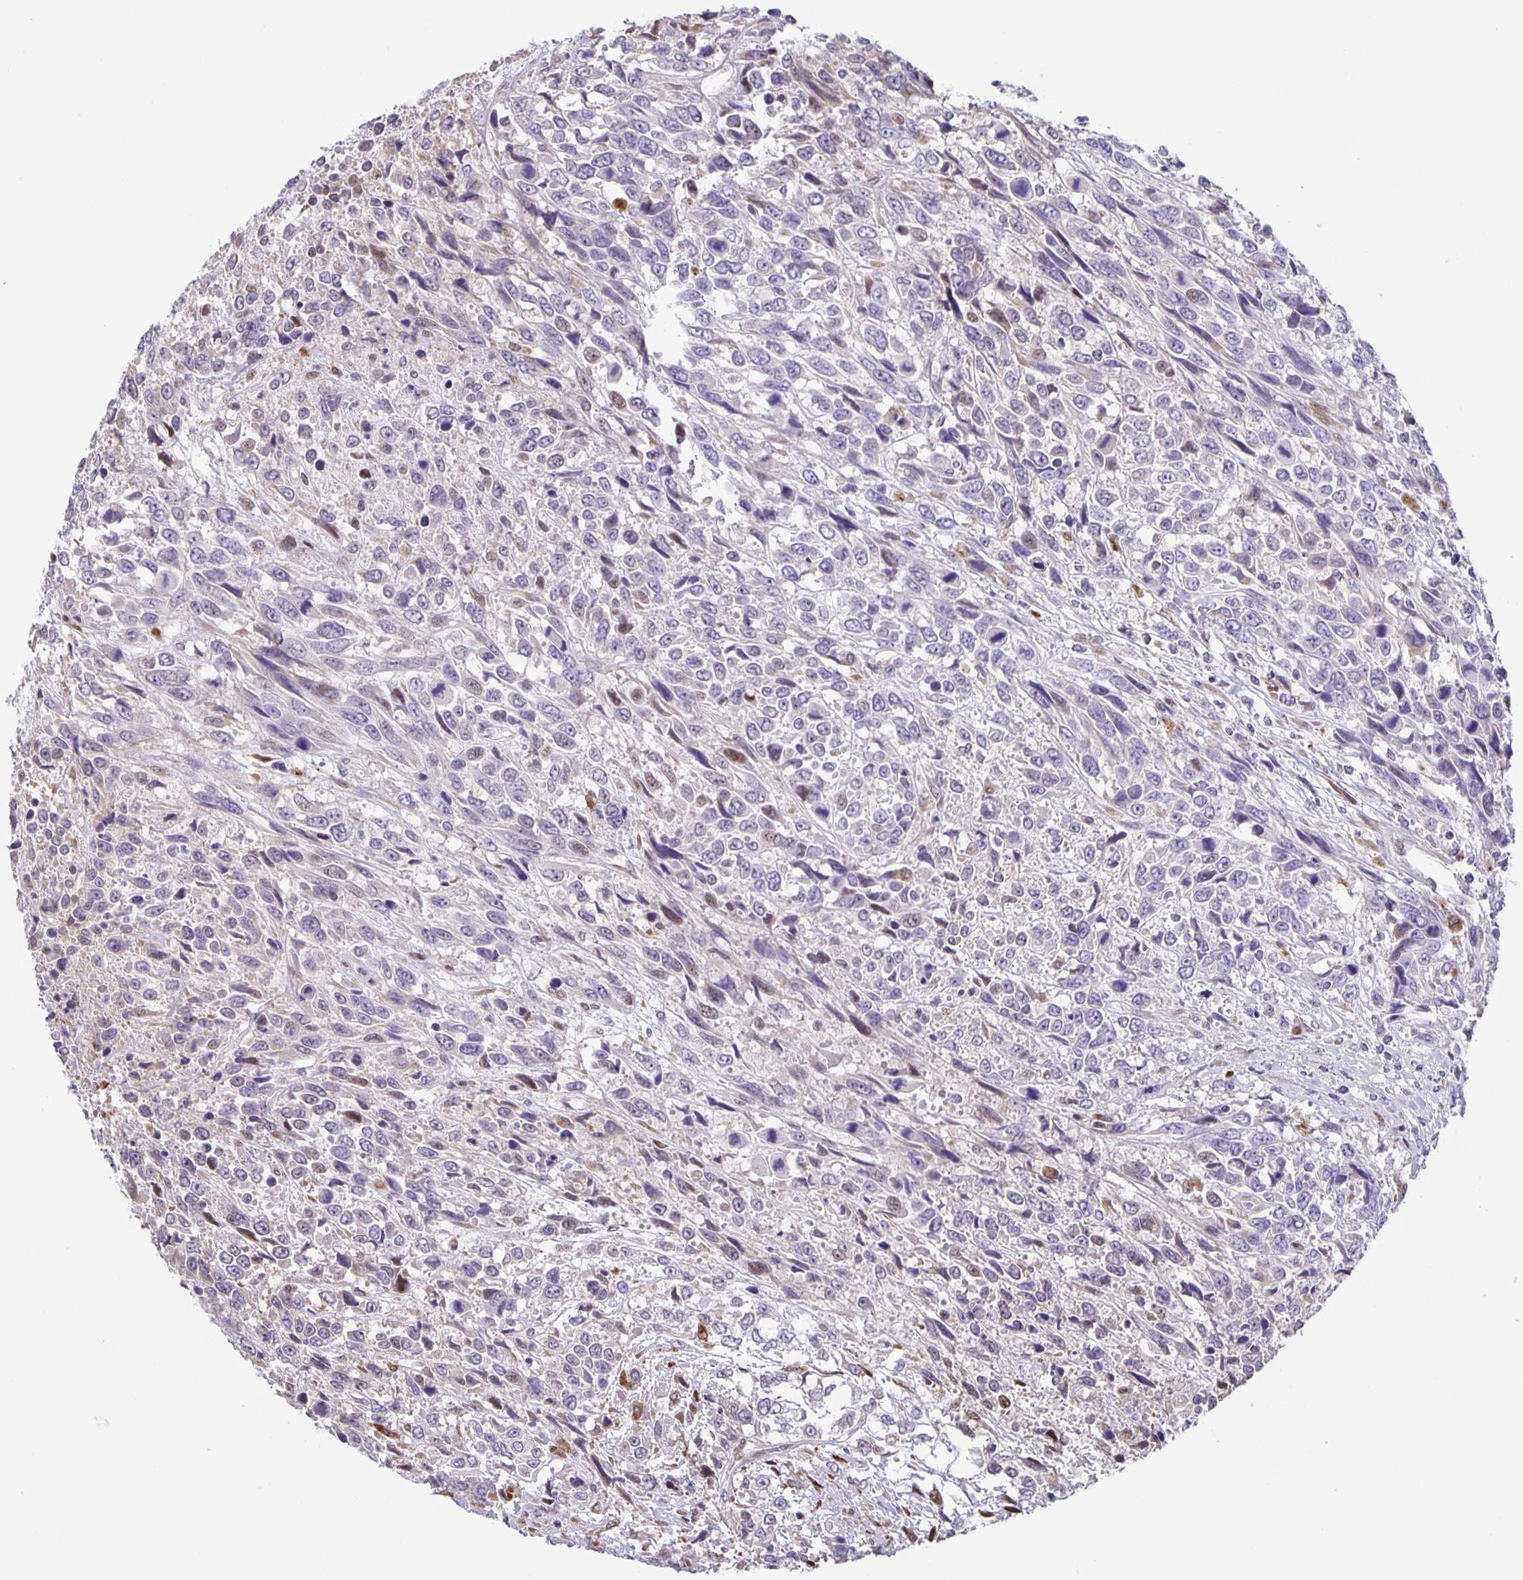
{"staining": {"intensity": "weak", "quantity": "<25%", "location": "nuclear"}, "tissue": "urothelial cancer", "cell_type": "Tumor cells", "image_type": "cancer", "snomed": [{"axis": "morphology", "description": "Urothelial carcinoma, High grade"}, {"axis": "topography", "description": "Urinary bladder"}], "caption": "Tumor cells show no significant expression in urothelial carcinoma (high-grade).", "gene": "MAPK12", "patient": {"sex": "female", "age": 70}}